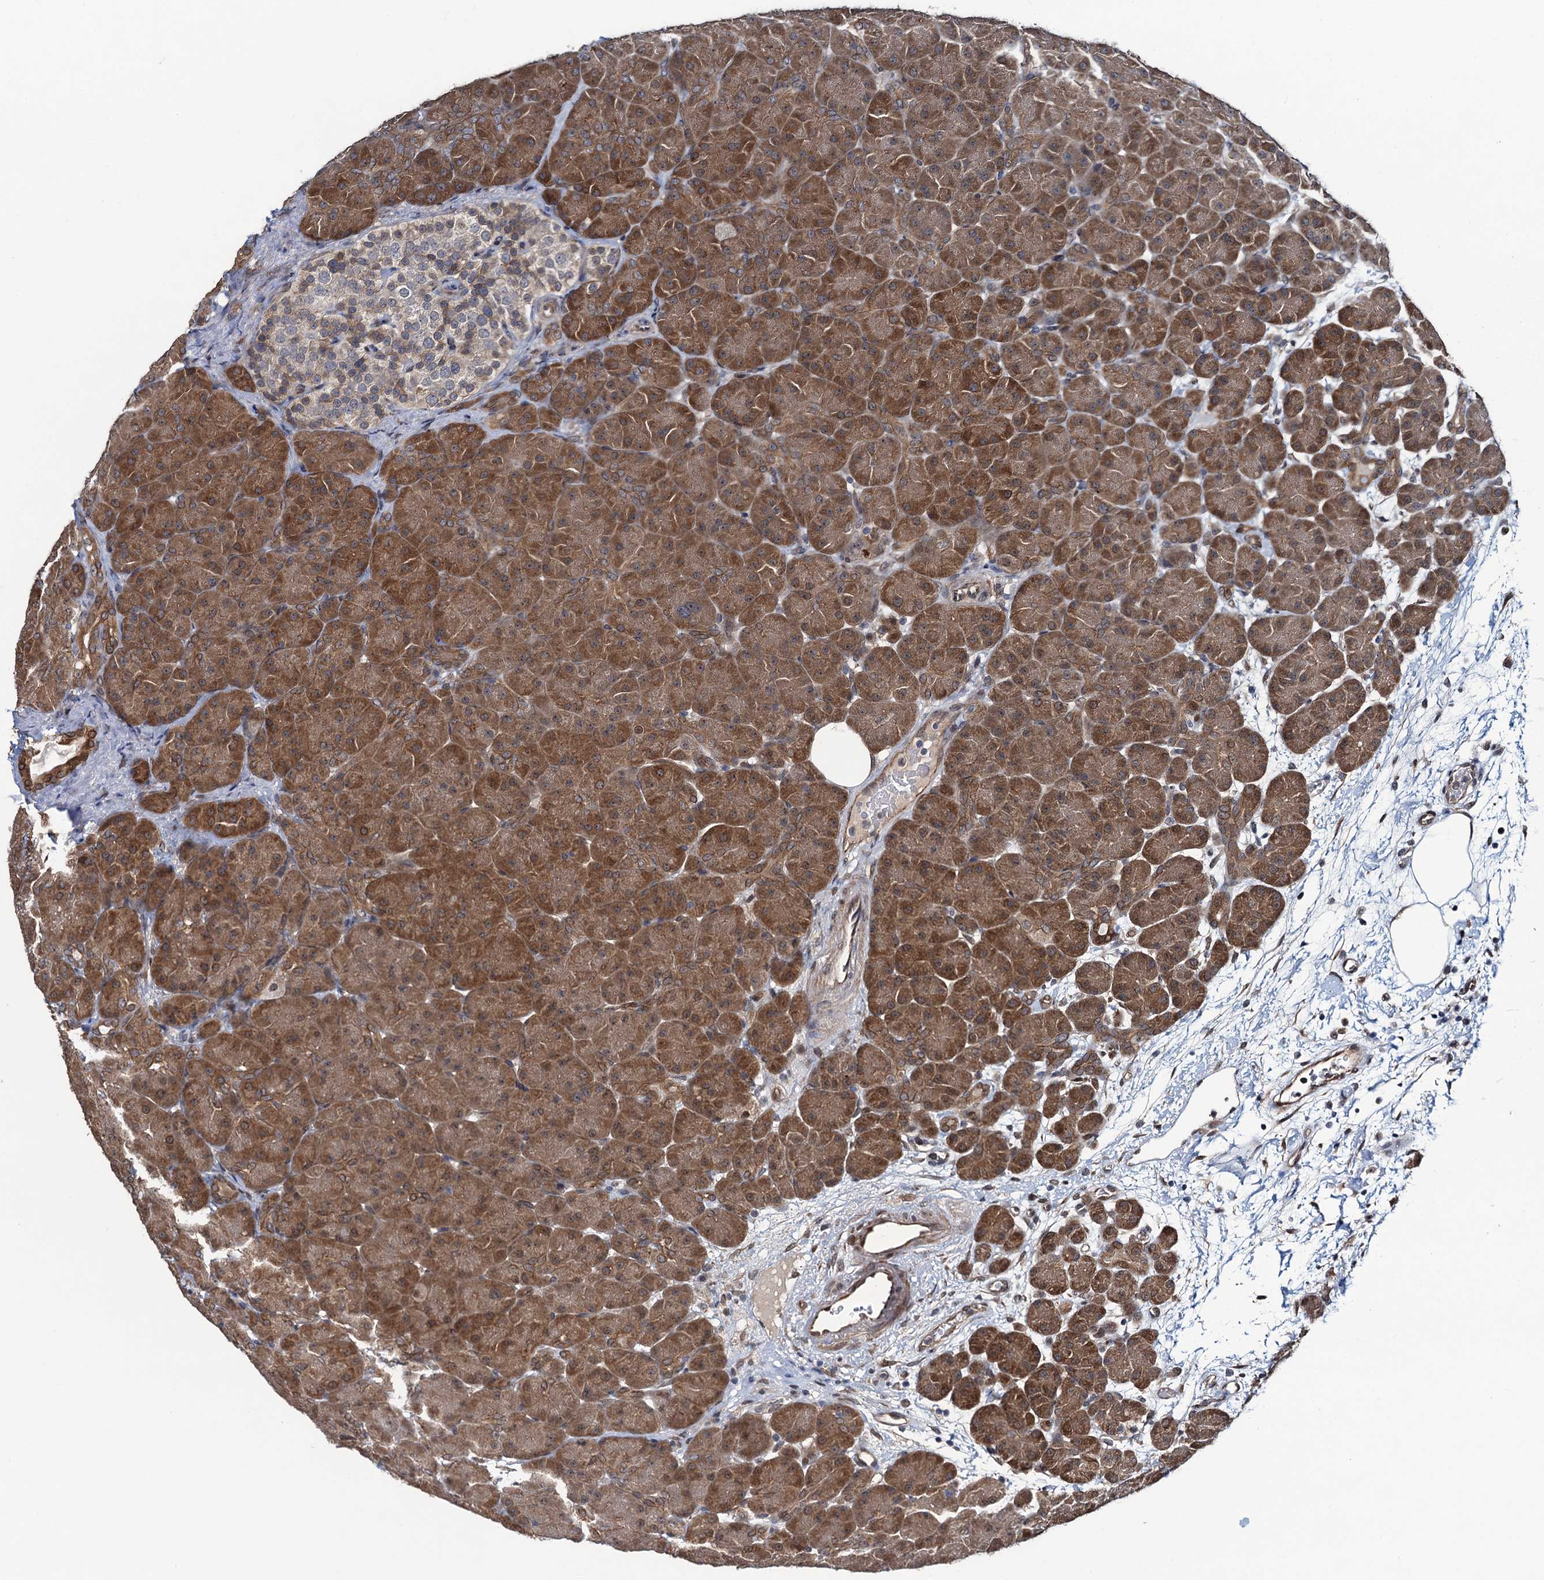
{"staining": {"intensity": "moderate", "quantity": ">75%", "location": "cytoplasmic/membranous"}, "tissue": "pancreas", "cell_type": "Exocrine glandular cells", "image_type": "normal", "snomed": [{"axis": "morphology", "description": "Normal tissue, NOS"}, {"axis": "topography", "description": "Pancreas"}], "caption": "Protein analysis of benign pancreas displays moderate cytoplasmic/membranous expression in approximately >75% of exocrine glandular cells.", "gene": "EVX2", "patient": {"sex": "male", "age": 66}}